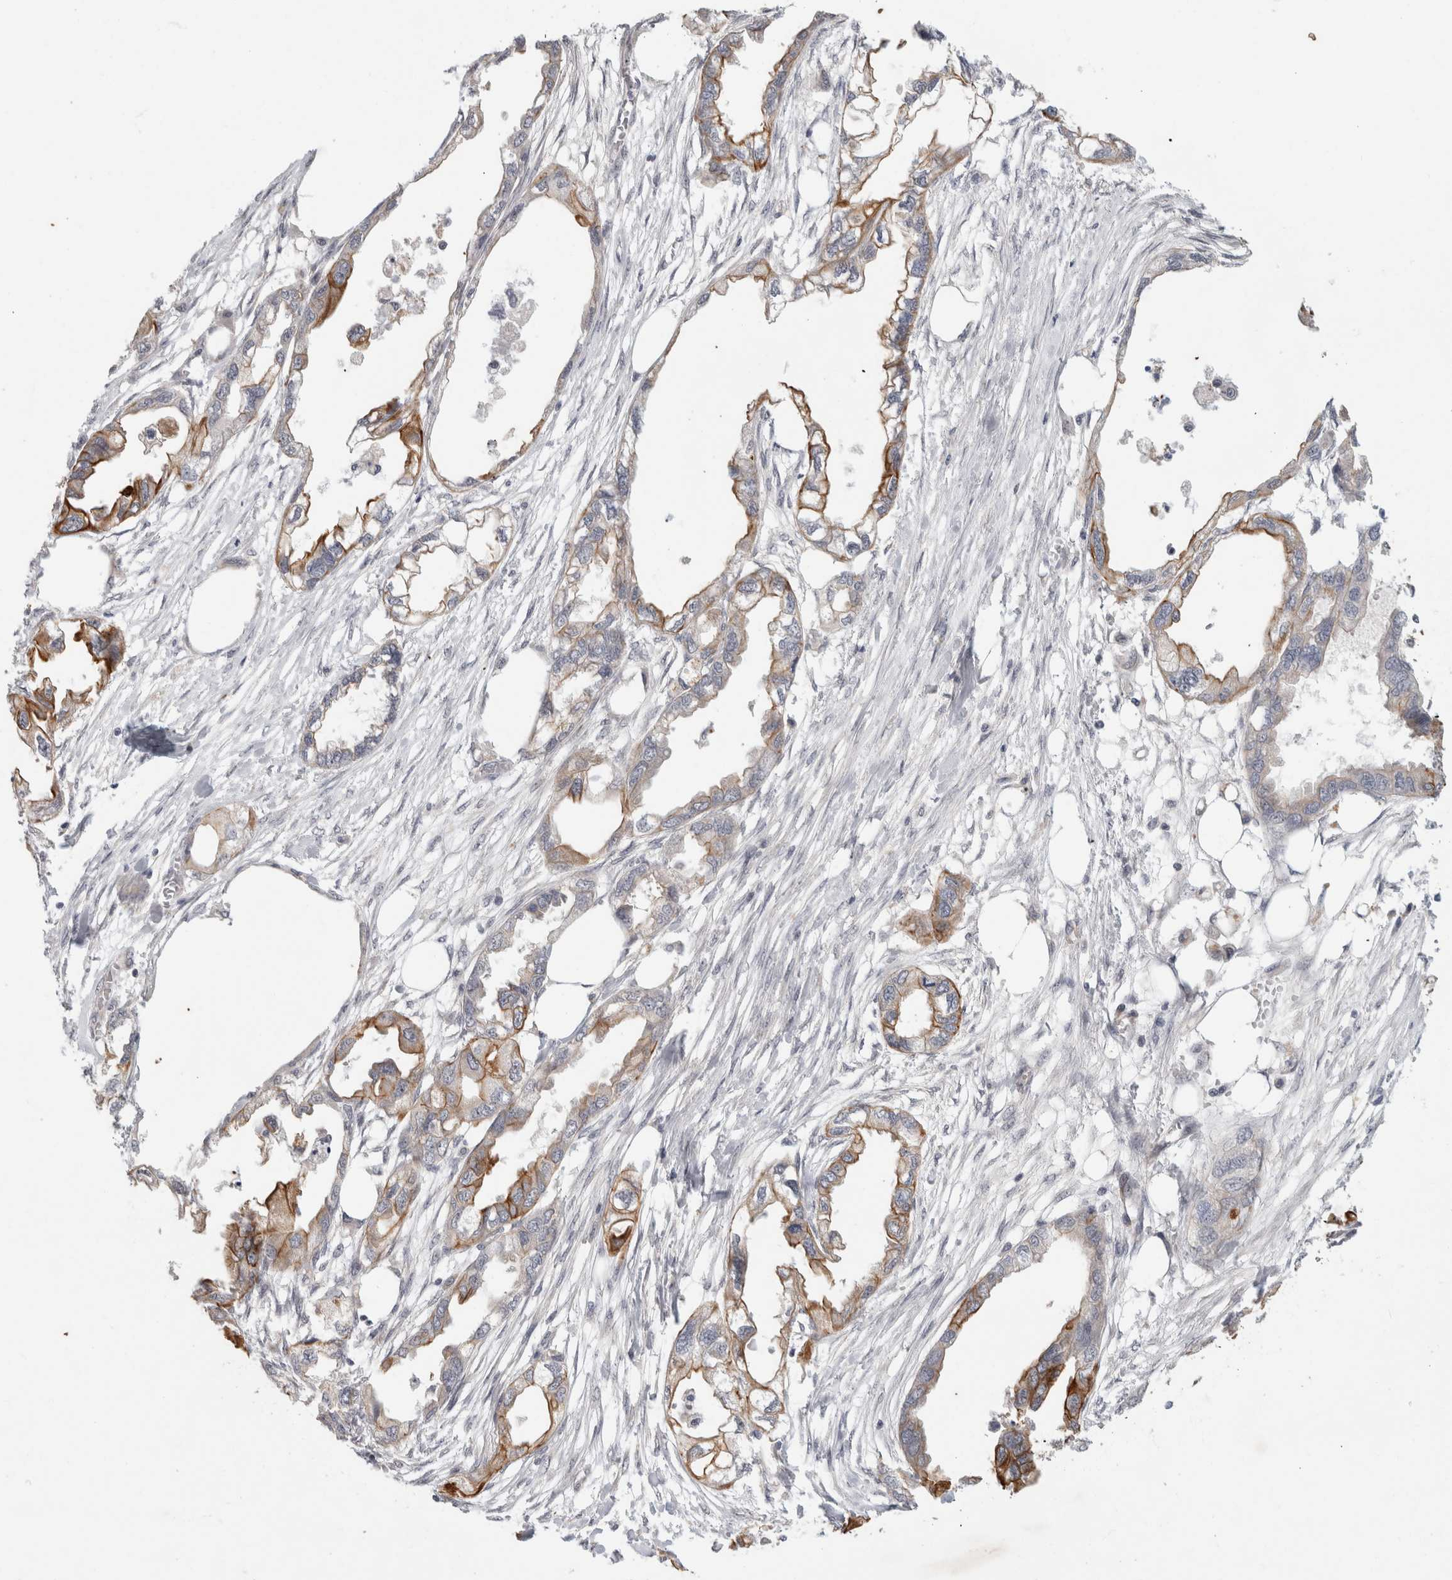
{"staining": {"intensity": "moderate", "quantity": "25%-75%", "location": "cytoplasmic/membranous"}, "tissue": "endometrial cancer", "cell_type": "Tumor cells", "image_type": "cancer", "snomed": [{"axis": "morphology", "description": "Adenocarcinoma, NOS"}, {"axis": "morphology", "description": "Adenocarcinoma, metastatic, NOS"}, {"axis": "topography", "description": "Adipose tissue"}, {"axis": "topography", "description": "Endometrium"}], "caption": "Moderate cytoplasmic/membranous positivity for a protein is identified in about 25%-75% of tumor cells of endometrial cancer (metastatic adenocarcinoma) using IHC.", "gene": "CRISPLD1", "patient": {"sex": "female", "age": 67}}